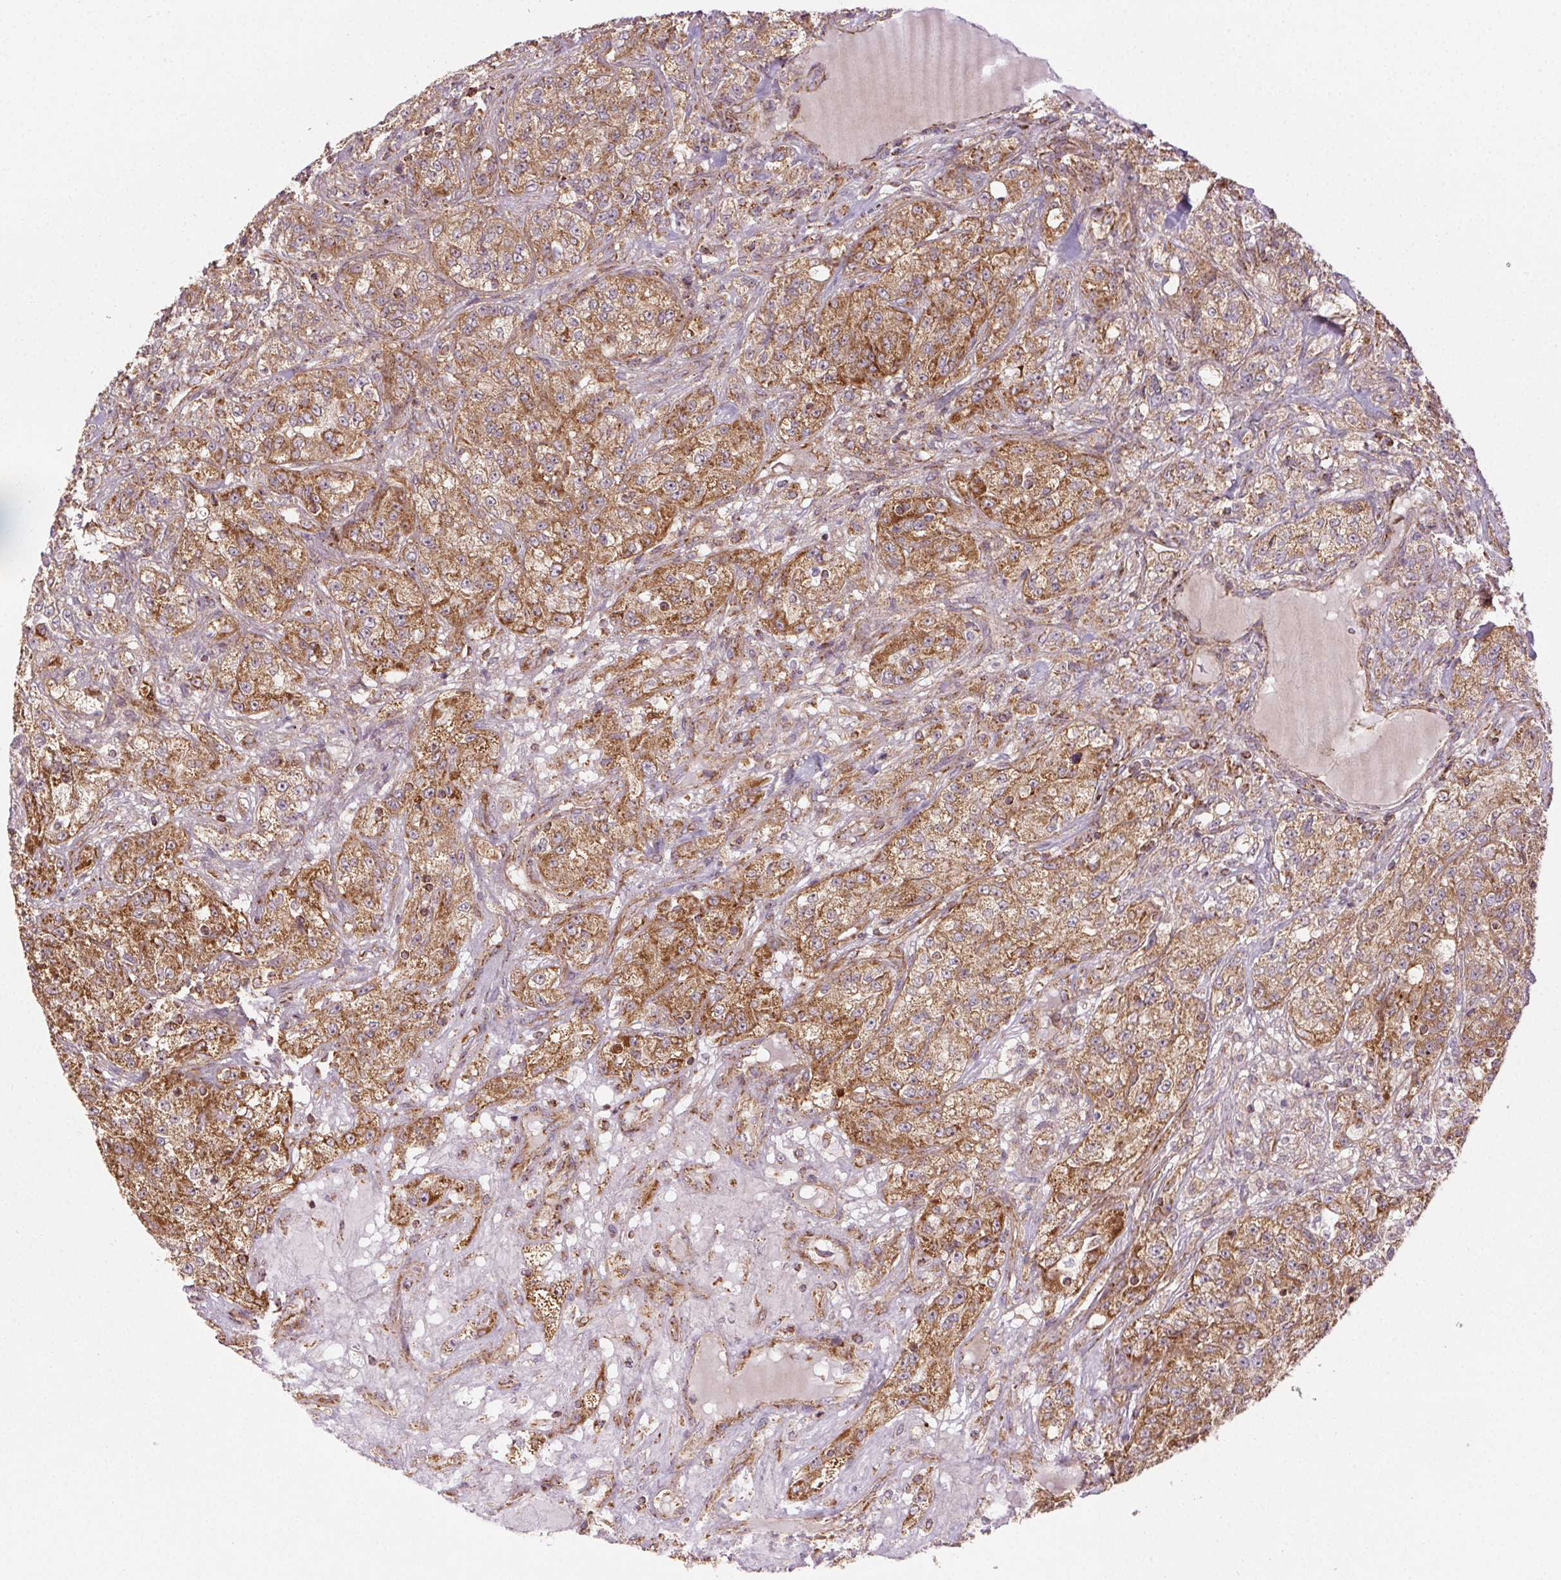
{"staining": {"intensity": "moderate", "quantity": ">75%", "location": "cytoplasmic/membranous"}, "tissue": "renal cancer", "cell_type": "Tumor cells", "image_type": "cancer", "snomed": [{"axis": "morphology", "description": "Adenocarcinoma, NOS"}, {"axis": "topography", "description": "Kidney"}], "caption": "Human renal cancer stained with a protein marker reveals moderate staining in tumor cells.", "gene": "CLPB", "patient": {"sex": "female", "age": 63}}